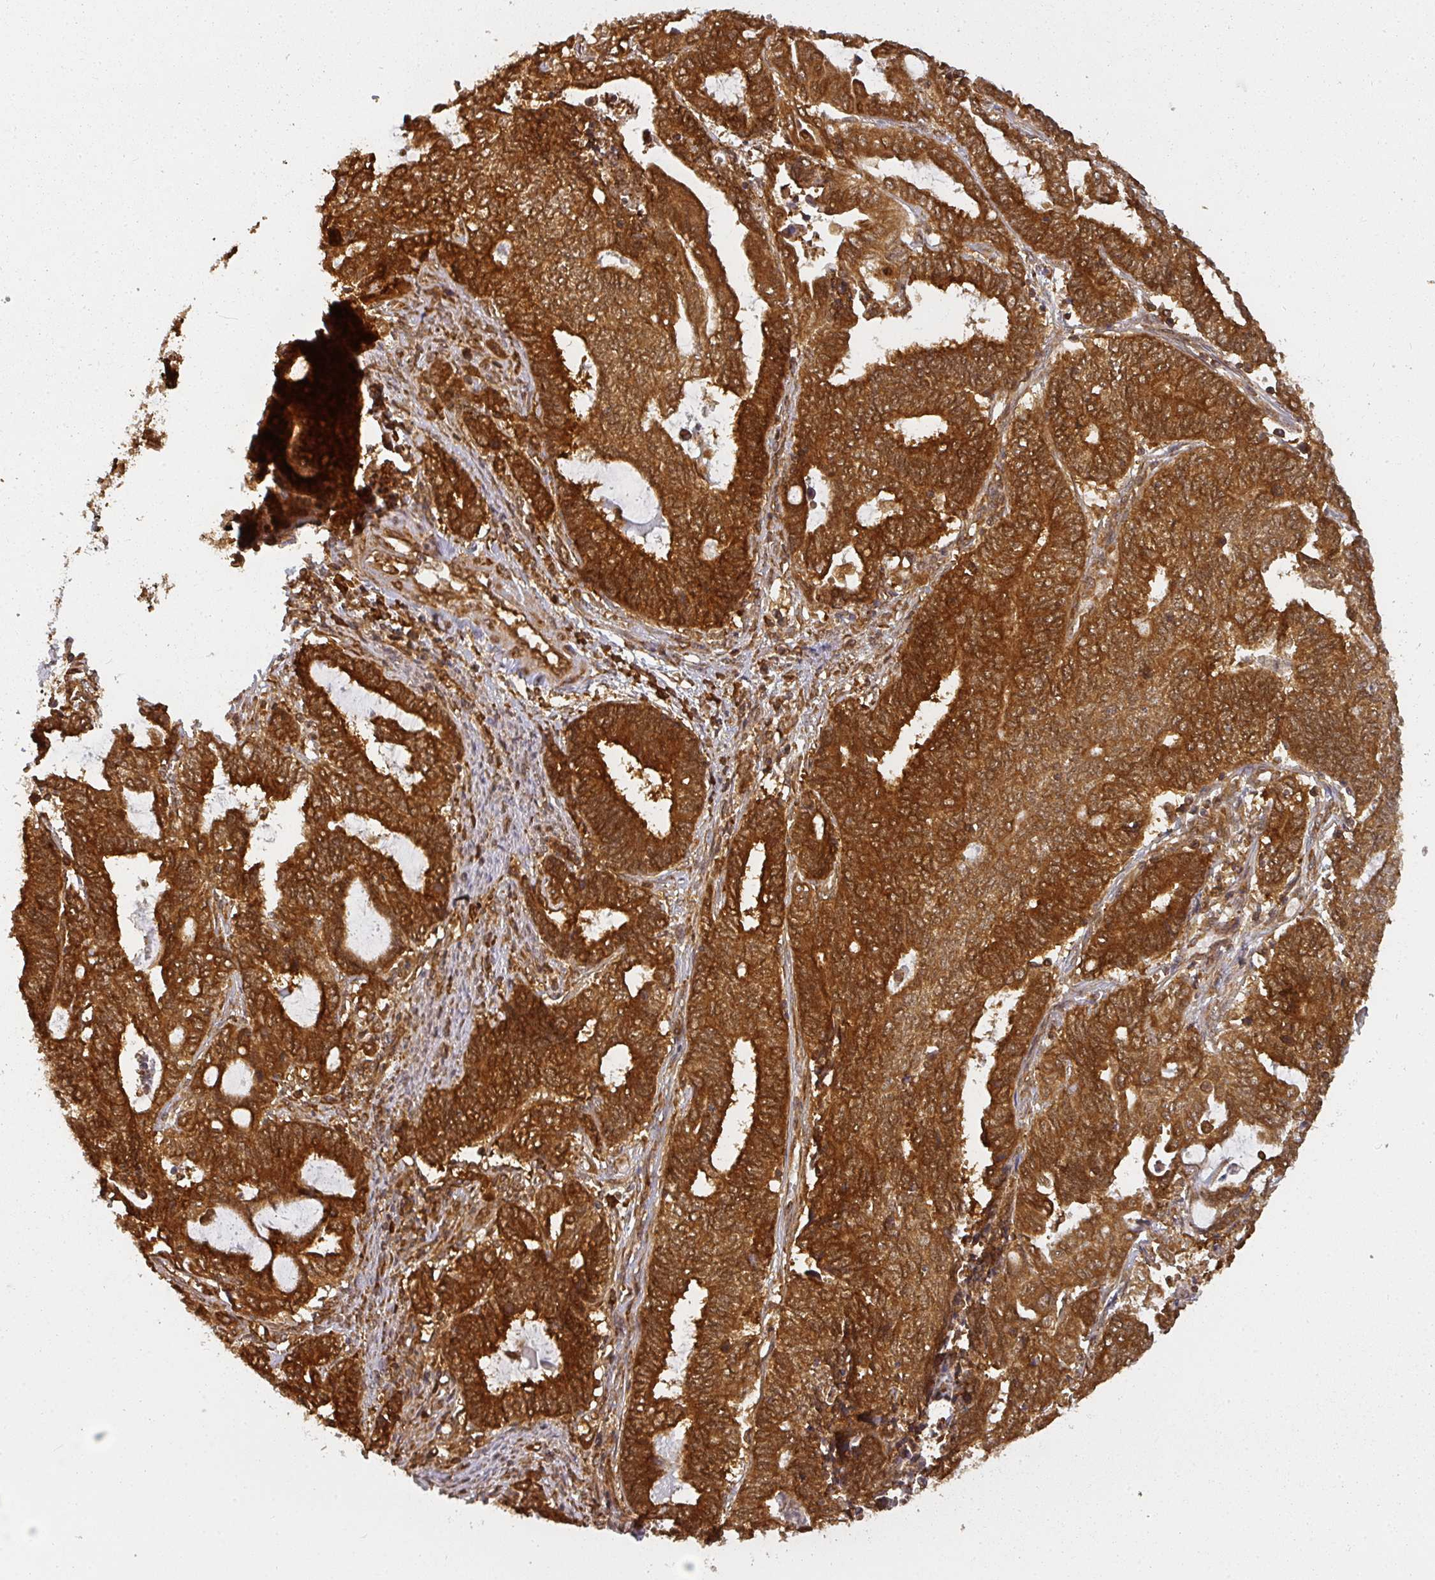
{"staining": {"intensity": "strong", "quantity": ">75%", "location": "cytoplasmic/membranous"}, "tissue": "endometrial cancer", "cell_type": "Tumor cells", "image_type": "cancer", "snomed": [{"axis": "morphology", "description": "Adenocarcinoma, NOS"}, {"axis": "topography", "description": "Uterus"}, {"axis": "topography", "description": "Endometrium"}], "caption": "Immunohistochemistry (IHC) (DAB) staining of human endometrial cancer (adenocarcinoma) shows strong cytoplasmic/membranous protein positivity in about >75% of tumor cells. The staining was performed using DAB (3,3'-diaminobenzidine), with brown indicating positive protein expression. Nuclei are stained blue with hematoxylin.", "gene": "PPP6R3", "patient": {"sex": "female", "age": 70}}